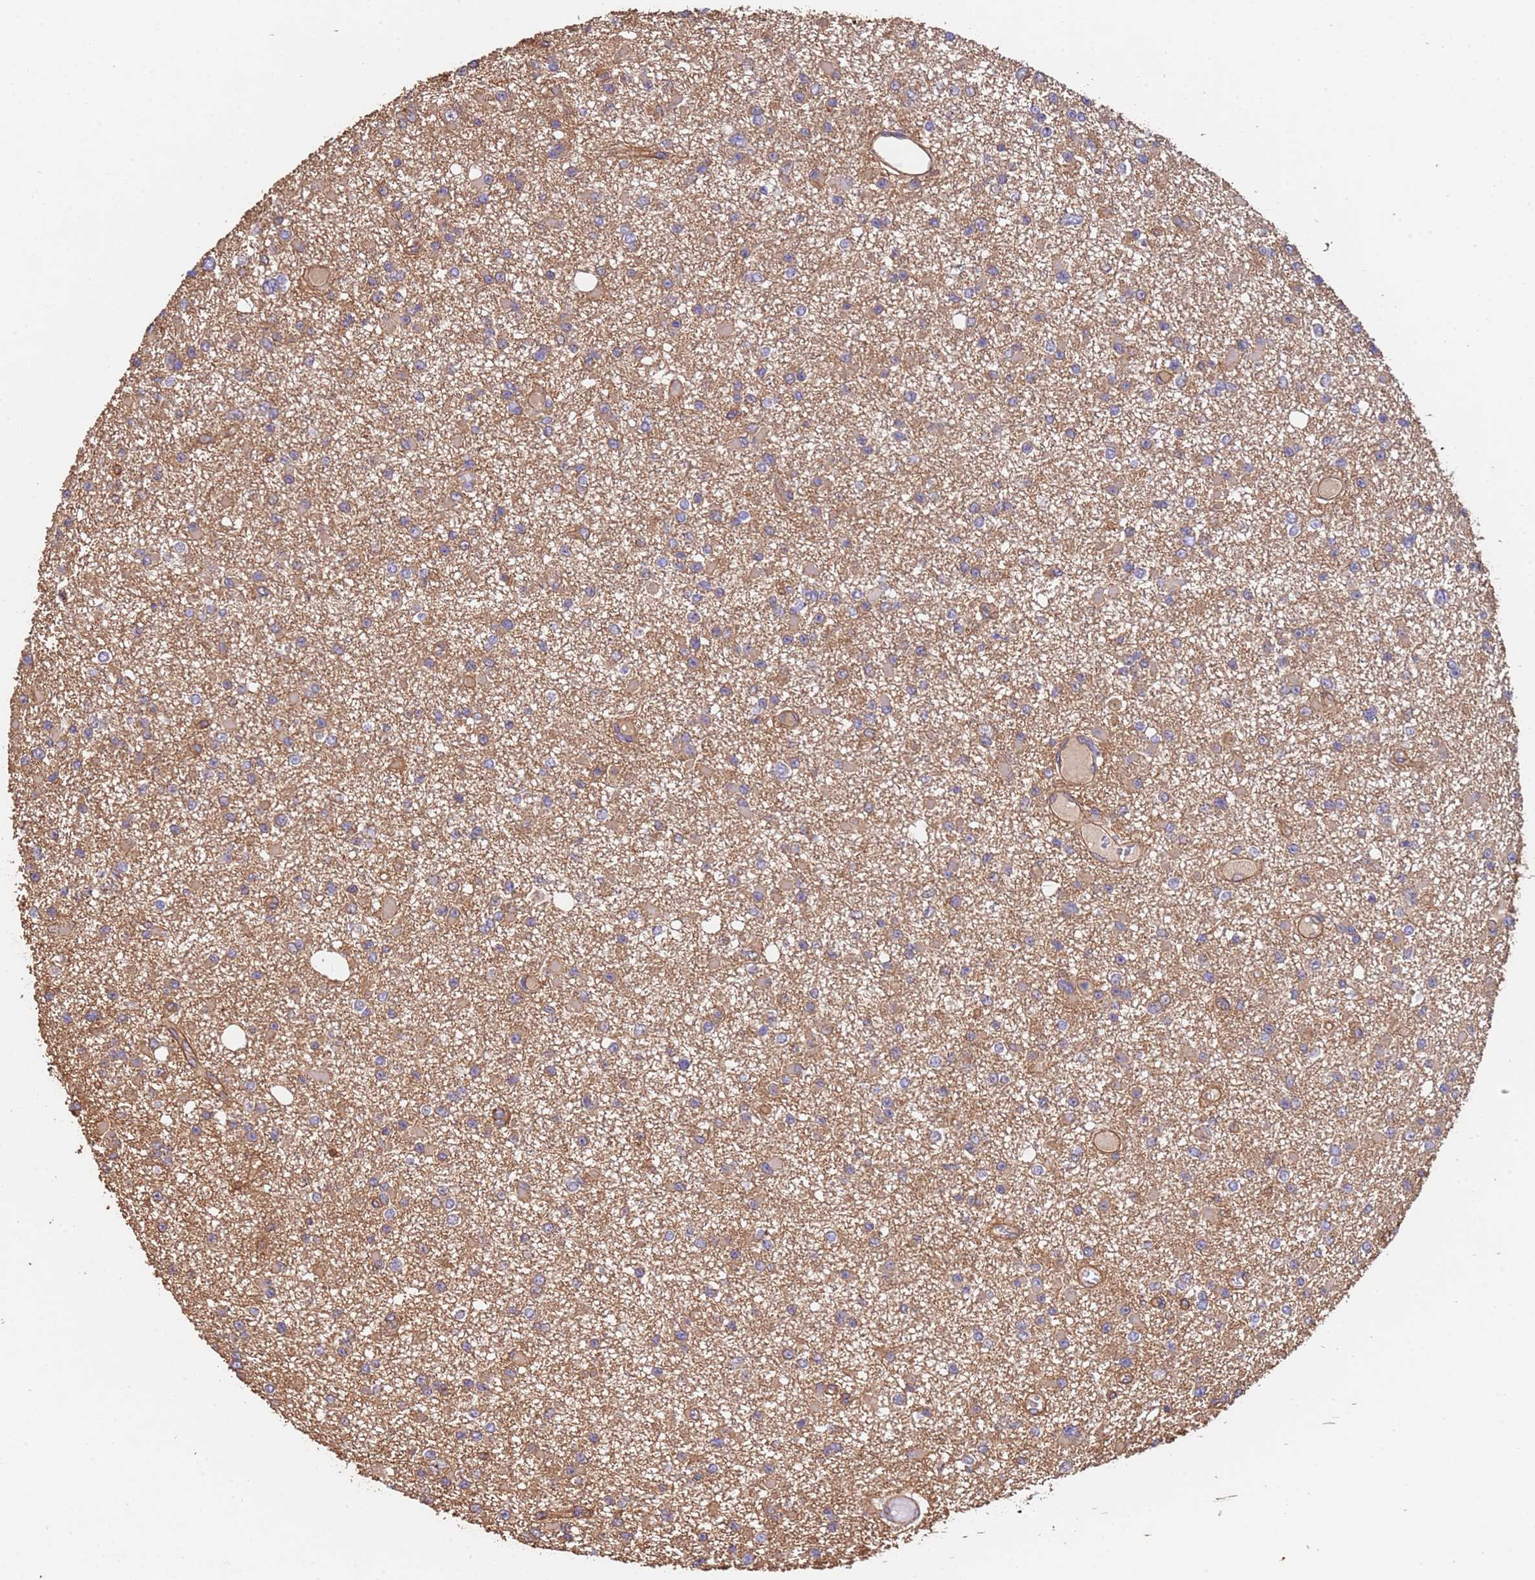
{"staining": {"intensity": "weak", "quantity": "<25%", "location": "cytoplasmic/membranous"}, "tissue": "glioma", "cell_type": "Tumor cells", "image_type": "cancer", "snomed": [{"axis": "morphology", "description": "Glioma, malignant, Low grade"}, {"axis": "topography", "description": "Brain"}], "caption": "IHC photomicrograph of glioma stained for a protein (brown), which shows no expression in tumor cells.", "gene": "MTX3", "patient": {"sex": "female", "age": 22}}